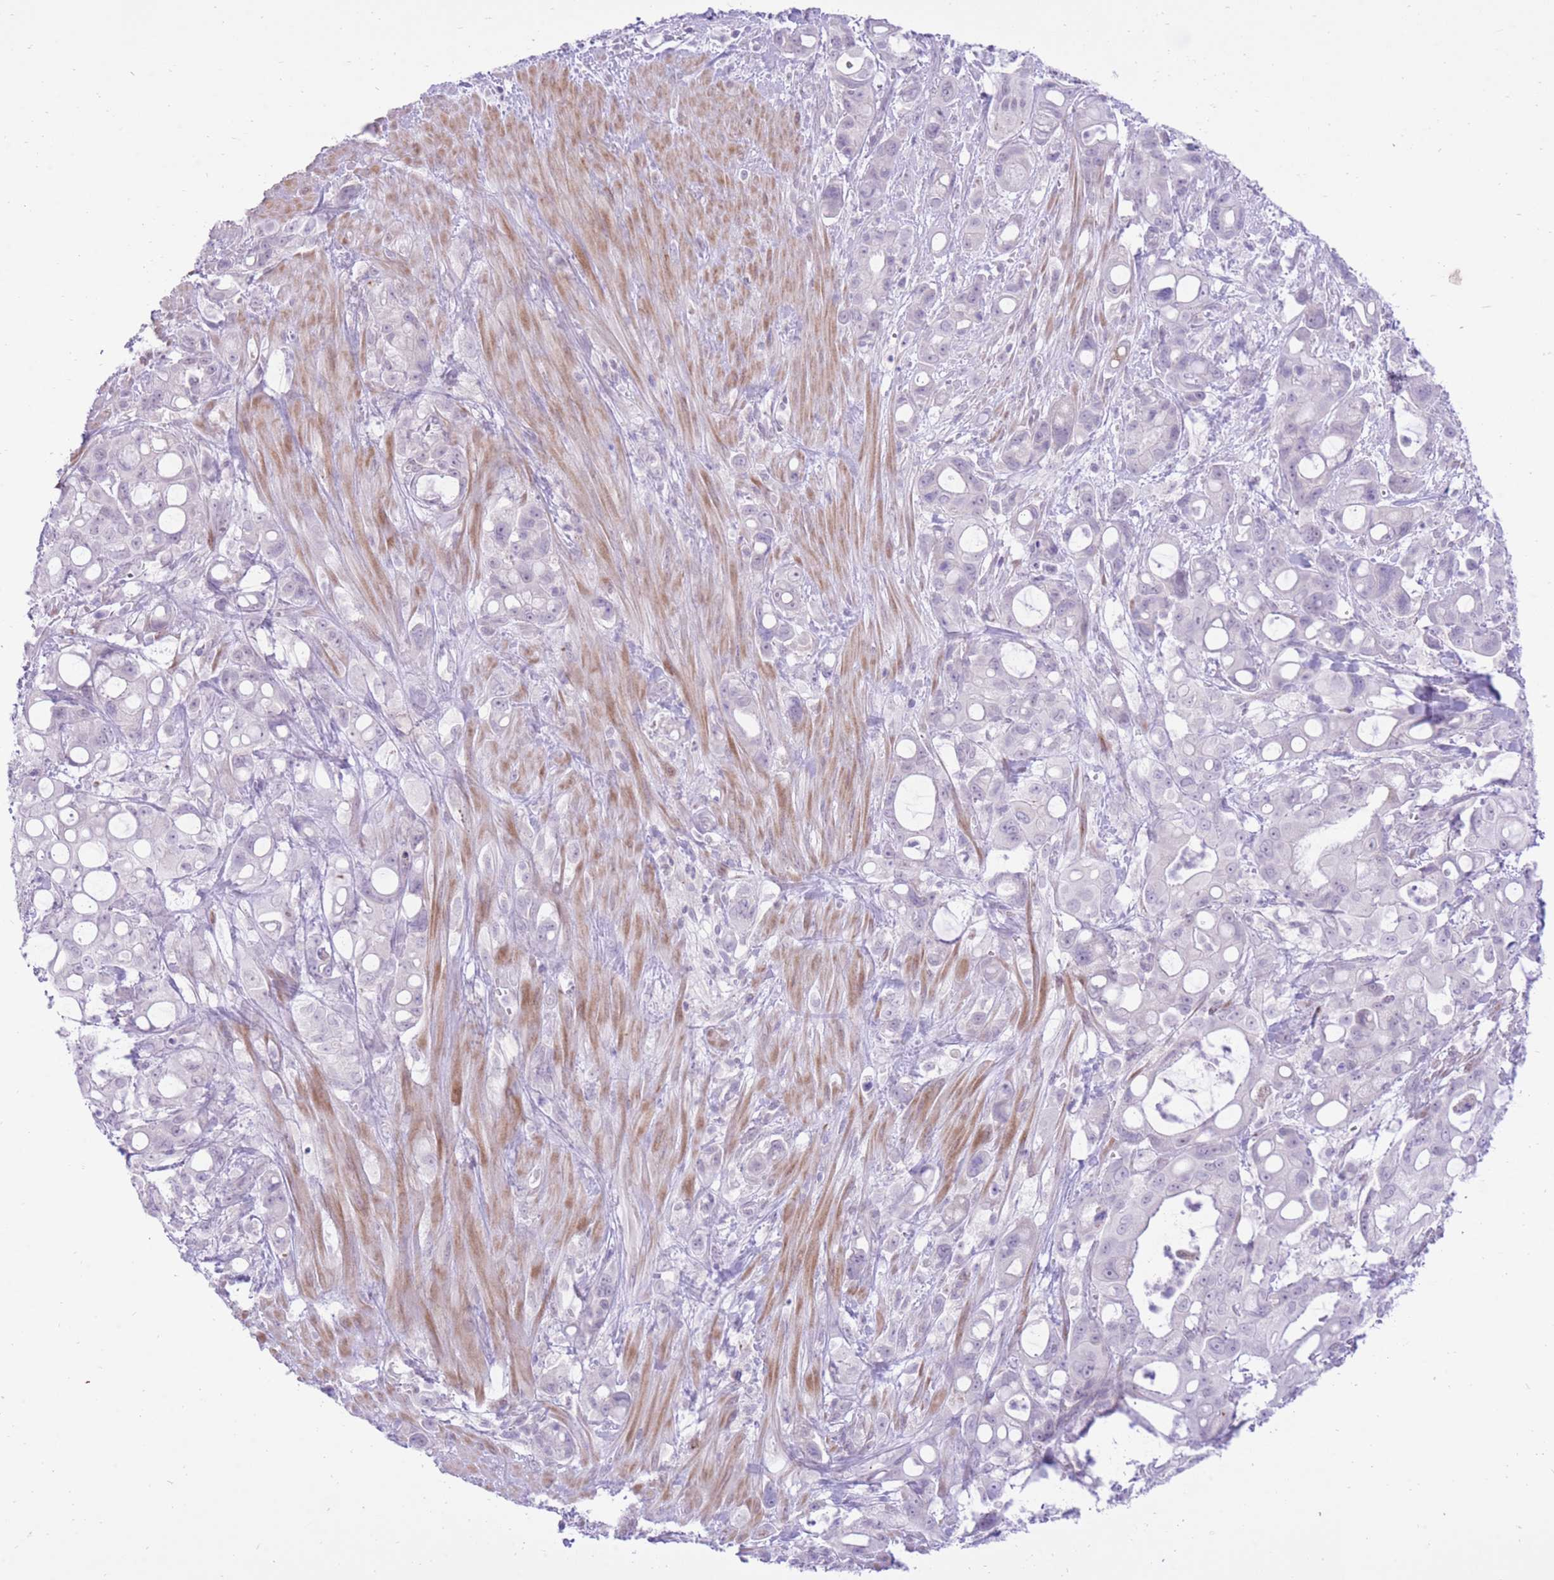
{"staining": {"intensity": "negative", "quantity": "none", "location": "none"}, "tissue": "pancreatic cancer", "cell_type": "Tumor cells", "image_type": "cancer", "snomed": [{"axis": "morphology", "description": "Adenocarcinoma, NOS"}, {"axis": "topography", "description": "Pancreas"}], "caption": "Immunohistochemistry (IHC) image of neoplastic tissue: human adenocarcinoma (pancreatic) stained with DAB displays no significant protein staining in tumor cells. (Stains: DAB immunohistochemistry (IHC) with hematoxylin counter stain, Microscopy: brightfield microscopy at high magnification).", "gene": "DENND2D", "patient": {"sex": "male", "age": 68}}